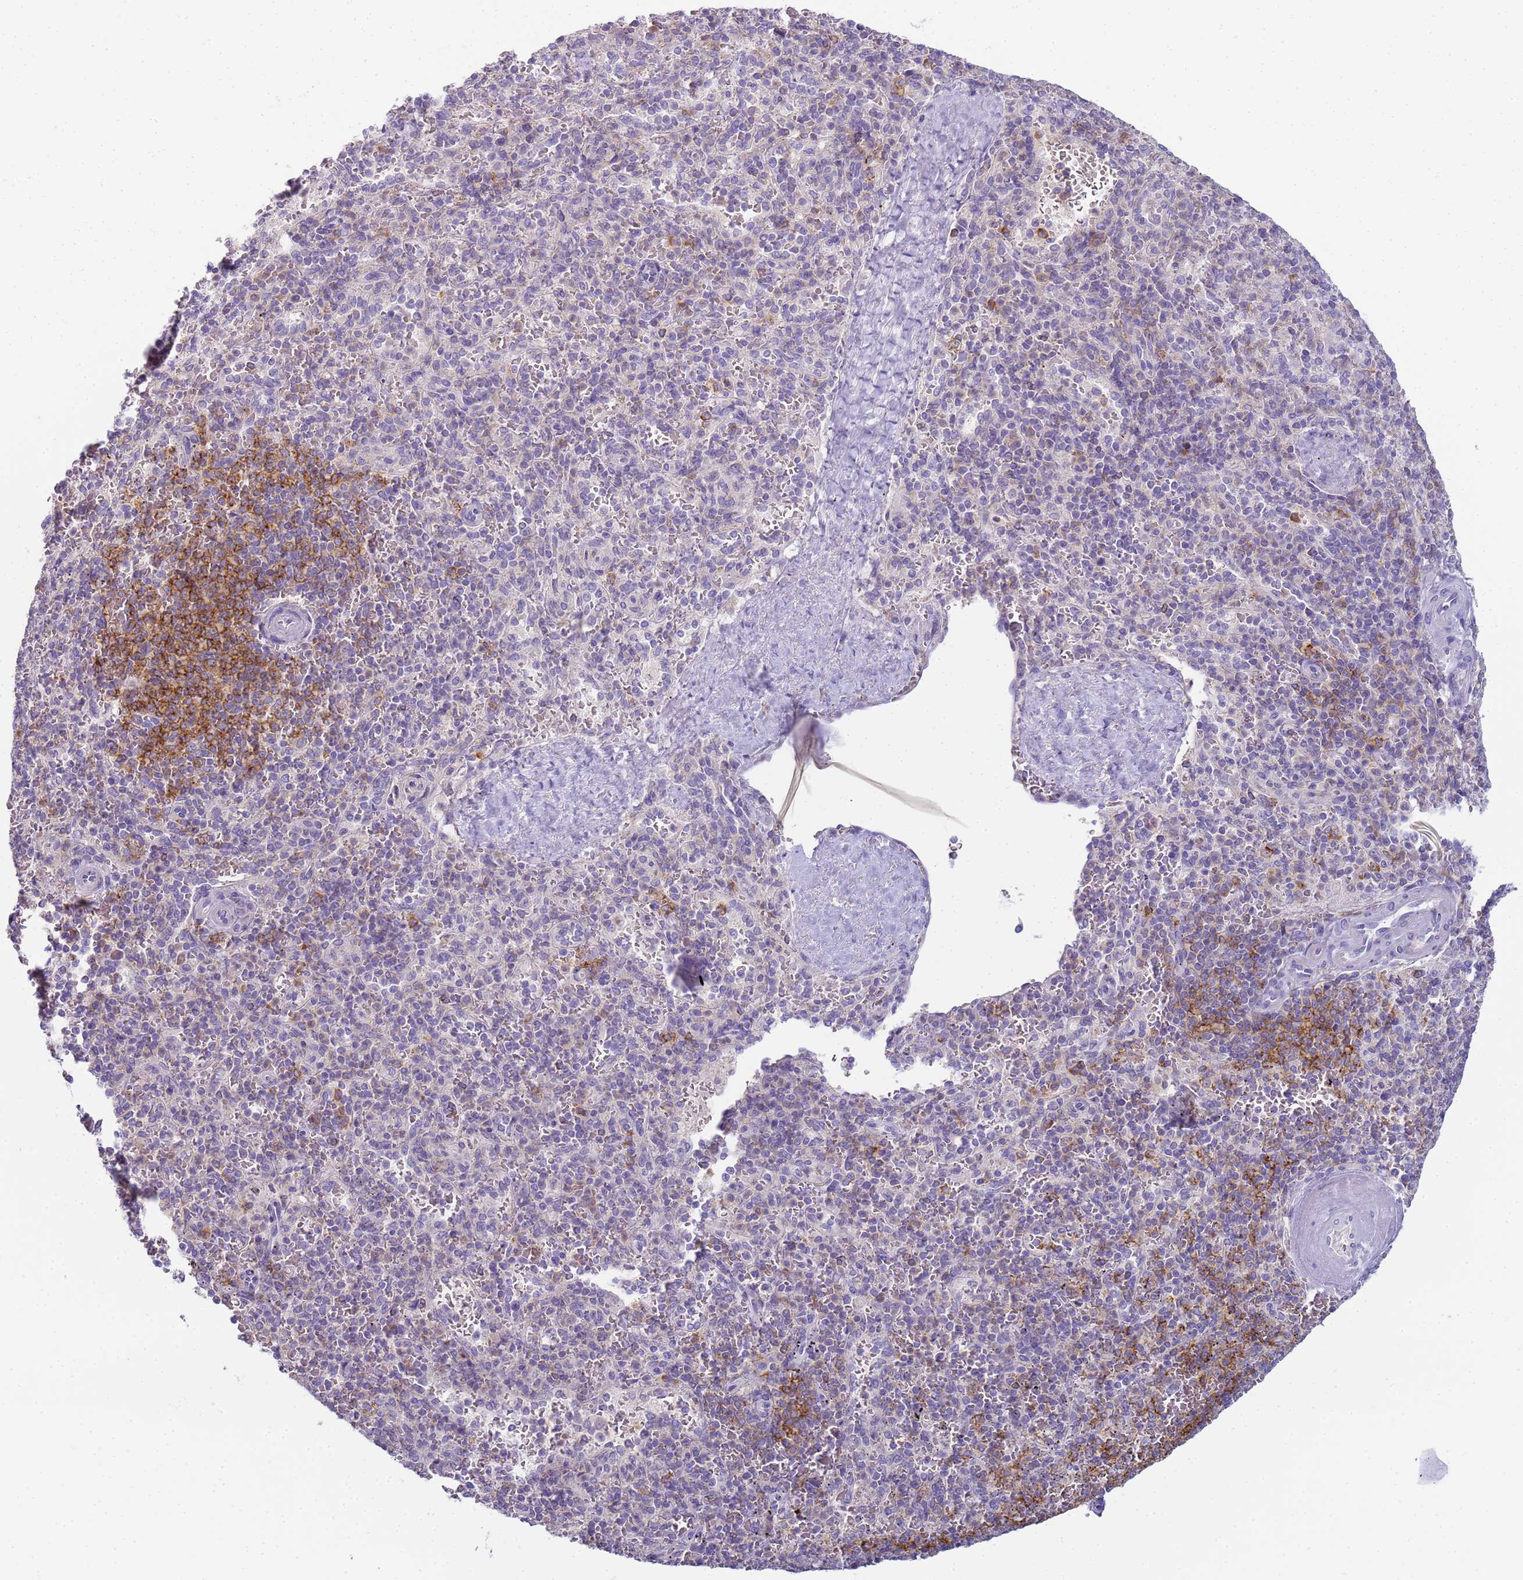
{"staining": {"intensity": "negative", "quantity": "none", "location": "none"}, "tissue": "spleen", "cell_type": "Cells in red pulp", "image_type": "normal", "snomed": [{"axis": "morphology", "description": "Normal tissue, NOS"}, {"axis": "topography", "description": "Spleen"}], "caption": "This is an immunohistochemistry histopathology image of unremarkable human spleen. There is no expression in cells in red pulp.", "gene": "CR1", "patient": {"sex": "male", "age": 82}}